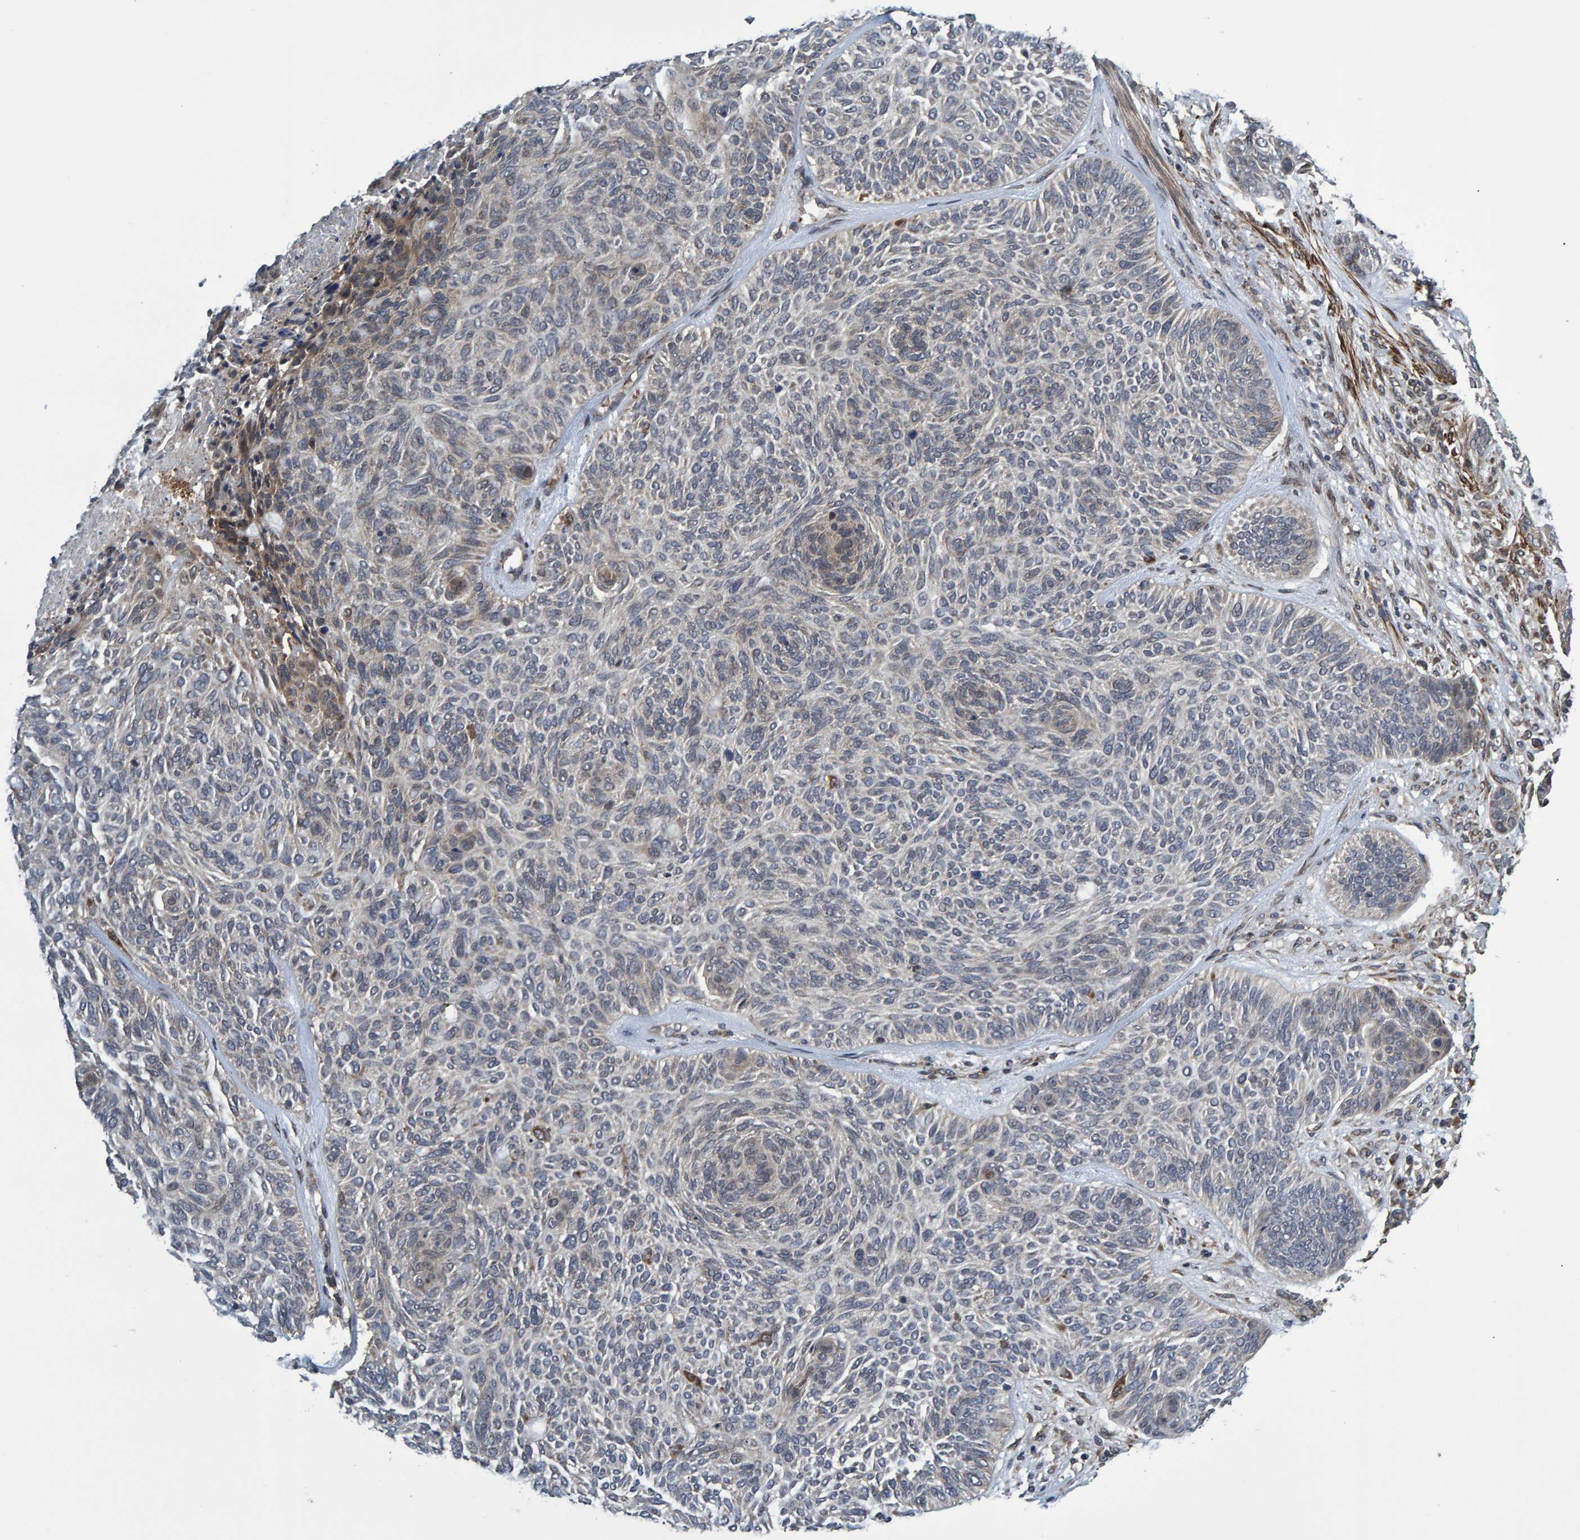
{"staining": {"intensity": "negative", "quantity": "none", "location": "none"}, "tissue": "skin cancer", "cell_type": "Tumor cells", "image_type": "cancer", "snomed": [{"axis": "morphology", "description": "Basal cell carcinoma"}, {"axis": "topography", "description": "Skin"}], "caption": "IHC image of neoplastic tissue: human basal cell carcinoma (skin) stained with DAB (3,3'-diaminobenzidine) reveals no significant protein positivity in tumor cells.", "gene": "ATP6V1H", "patient": {"sex": "male", "age": 55}}